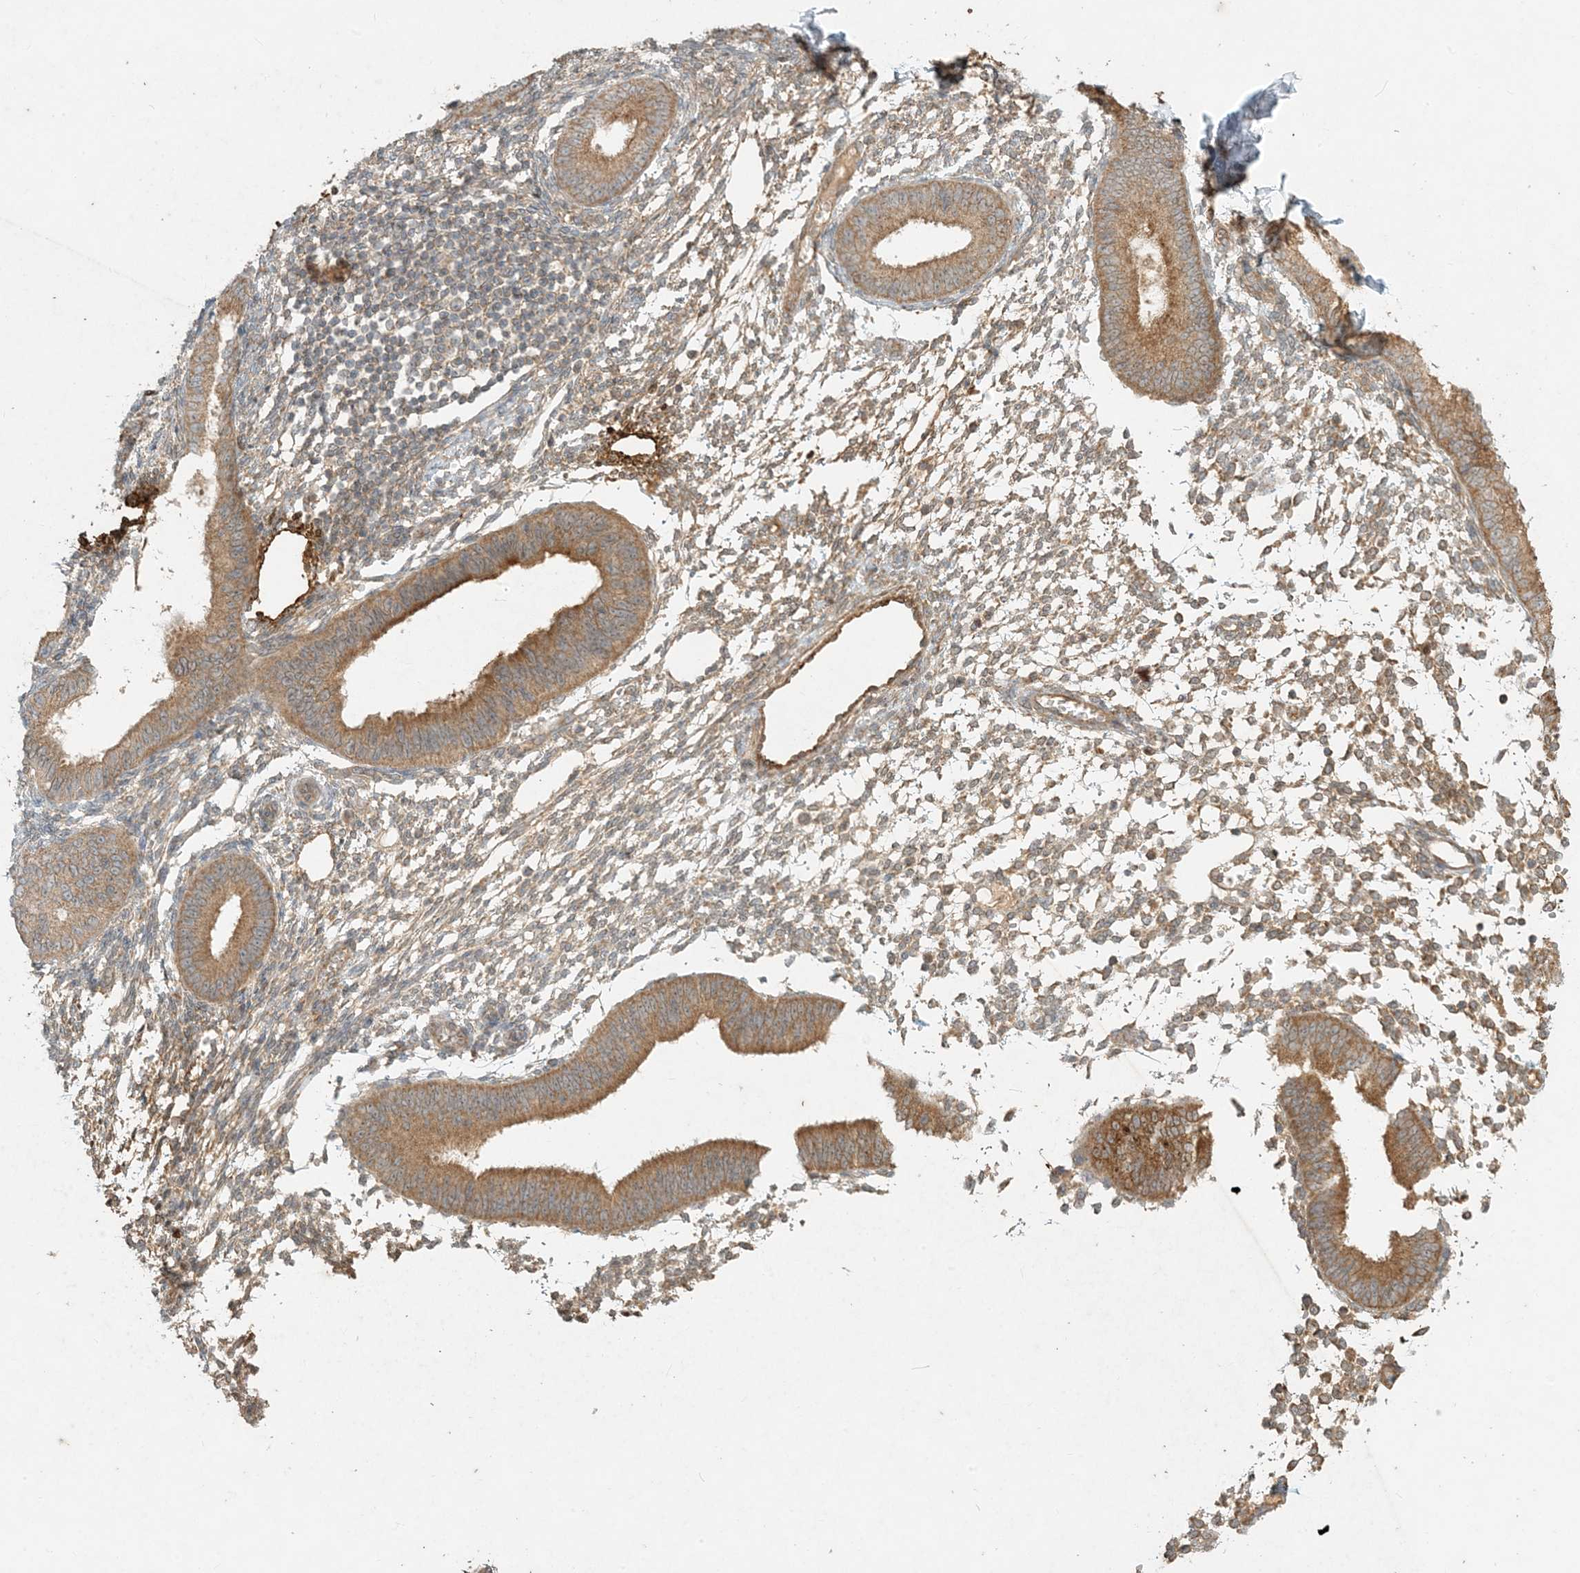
{"staining": {"intensity": "moderate", "quantity": ">75%", "location": "cytoplasmic/membranous"}, "tissue": "endometrium", "cell_type": "Cells in endometrial stroma", "image_type": "normal", "snomed": [{"axis": "morphology", "description": "Normal tissue, NOS"}, {"axis": "topography", "description": "Uterus"}, {"axis": "topography", "description": "Endometrium"}], "caption": "The histopathology image displays immunohistochemical staining of benign endometrium. There is moderate cytoplasmic/membranous staining is seen in about >75% of cells in endometrial stroma.", "gene": "MCOLN1", "patient": {"sex": "female", "age": 48}}